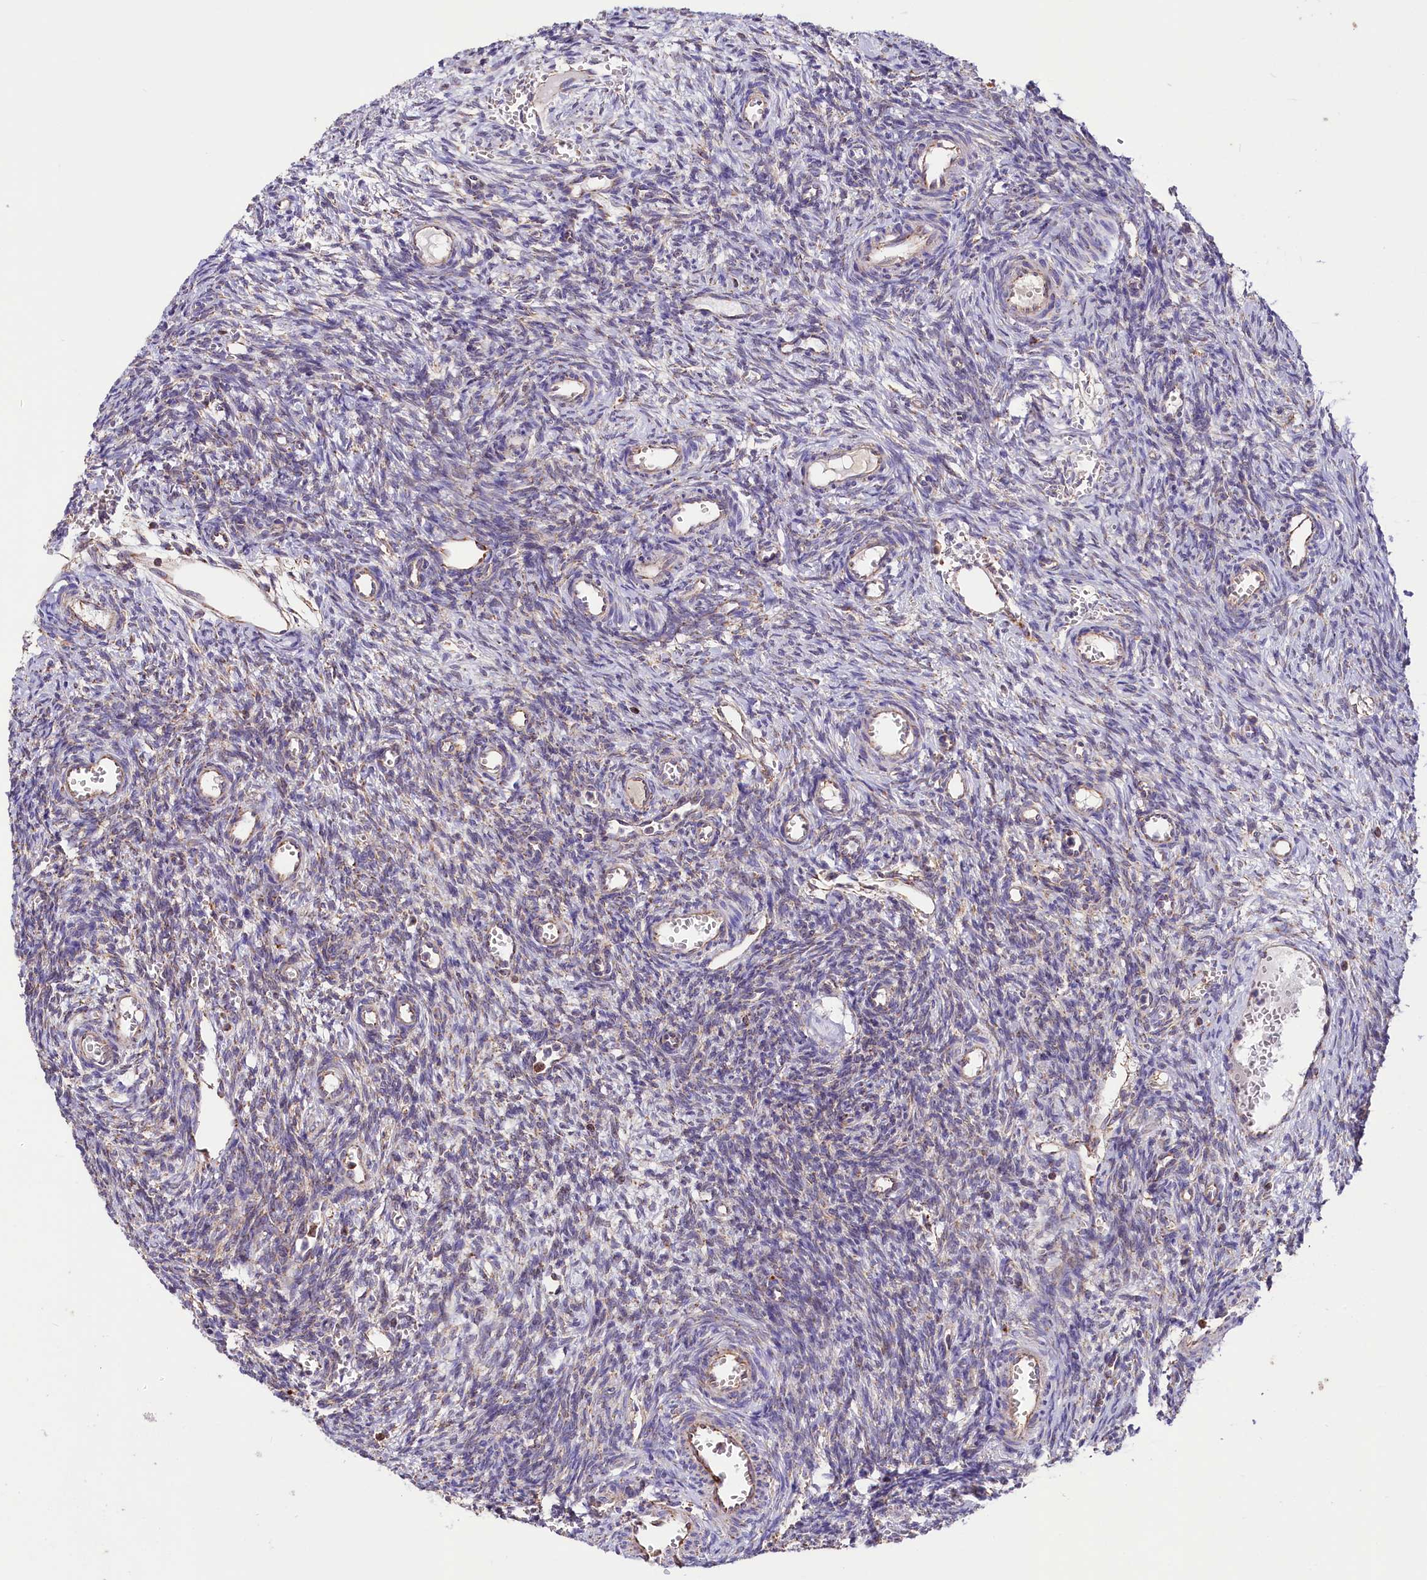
{"staining": {"intensity": "weak", "quantity": "25%-75%", "location": "cytoplasmic/membranous"}, "tissue": "ovary", "cell_type": "Ovarian stroma cells", "image_type": "normal", "snomed": [{"axis": "morphology", "description": "Normal tissue, NOS"}, {"axis": "topography", "description": "Ovary"}], "caption": "Immunohistochemistry staining of normal ovary, which demonstrates low levels of weak cytoplasmic/membranous expression in approximately 25%-75% of ovarian stroma cells indicating weak cytoplasmic/membranous protein positivity. The staining was performed using DAB (brown) for protein detection and nuclei were counterstained in hematoxylin (blue).", "gene": "NUDT15", "patient": {"sex": "female", "age": 39}}